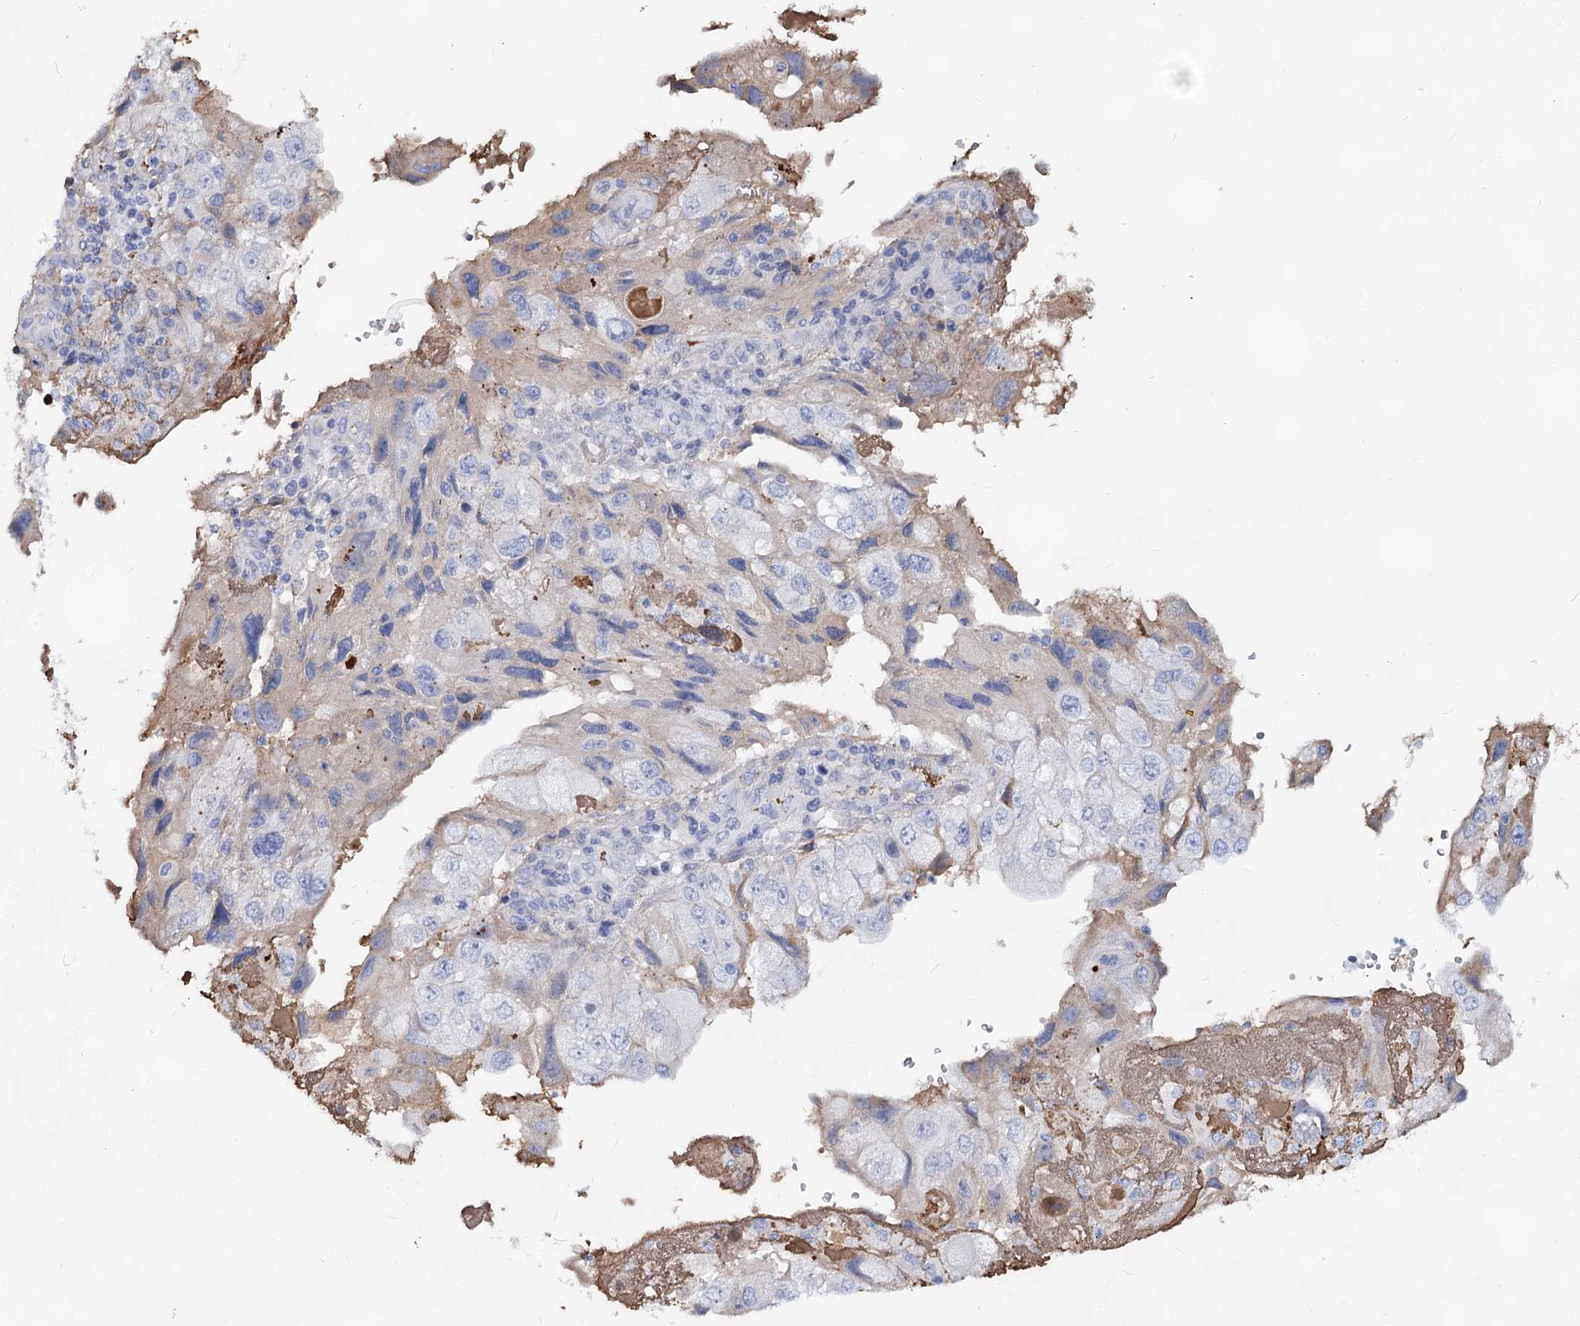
{"staining": {"intensity": "negative", "quantity": "none", "location": "none"}, "tissue": "endometrial cancer", "cell_type": "Tumor cells", "image_type": "cancer", "snomed": [{"axis": "morphology", "description": "Adenocarcinoma, NOS"}, {"axis": "topography", "description": "Endometrium"}], "caption": "Immunohistochemistry histopathology image of neoplastic tissue: endometrial cancer (adenocarcinoma) stained with DAB (3,3'-diaminobenzidine) shows no significant protein staining in tumor cells.", "gene": "TASOR2", "patient": {"sex": "female", "age": 49}}